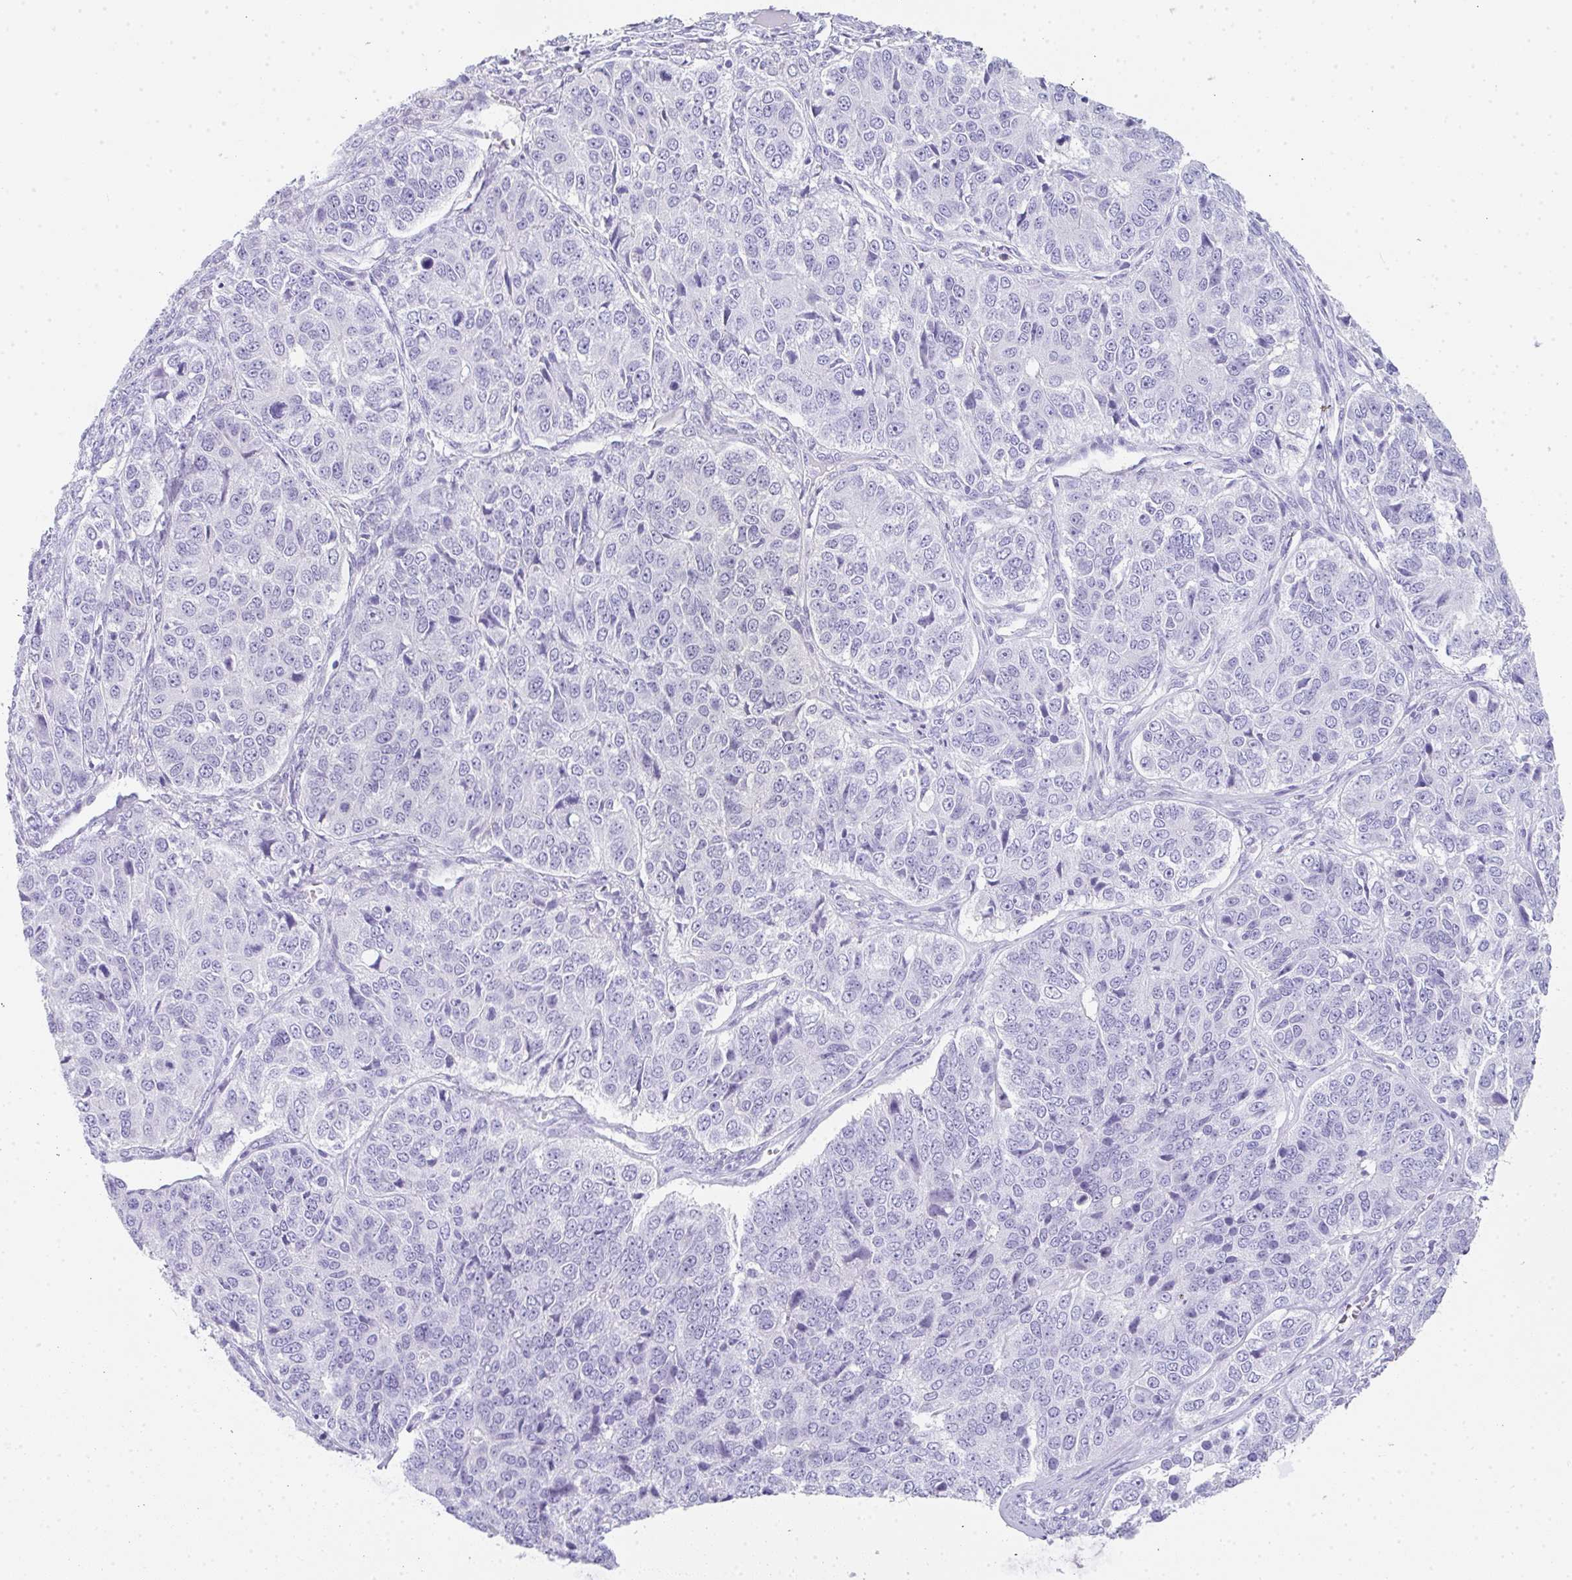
{"staining": {"intensity": "negative", "quantity": "none", "location": "none"}, "tissue": "ovarian cancer", "cell_type": "Tumor cells", "image_type": "cancer", "snomed": [{"axis": "morphology", "description": "Carcinoma, endometroid"}, {"axis": "topography", "description": "Ovary"}], "caption": "This is an immunohistochemistry (IHC) histopathology image of human ovarian endometroid carcinoma. There is no expression in tumor cells.", "gene": "RLF", "patient": {"sex": "female", "age": 51}}